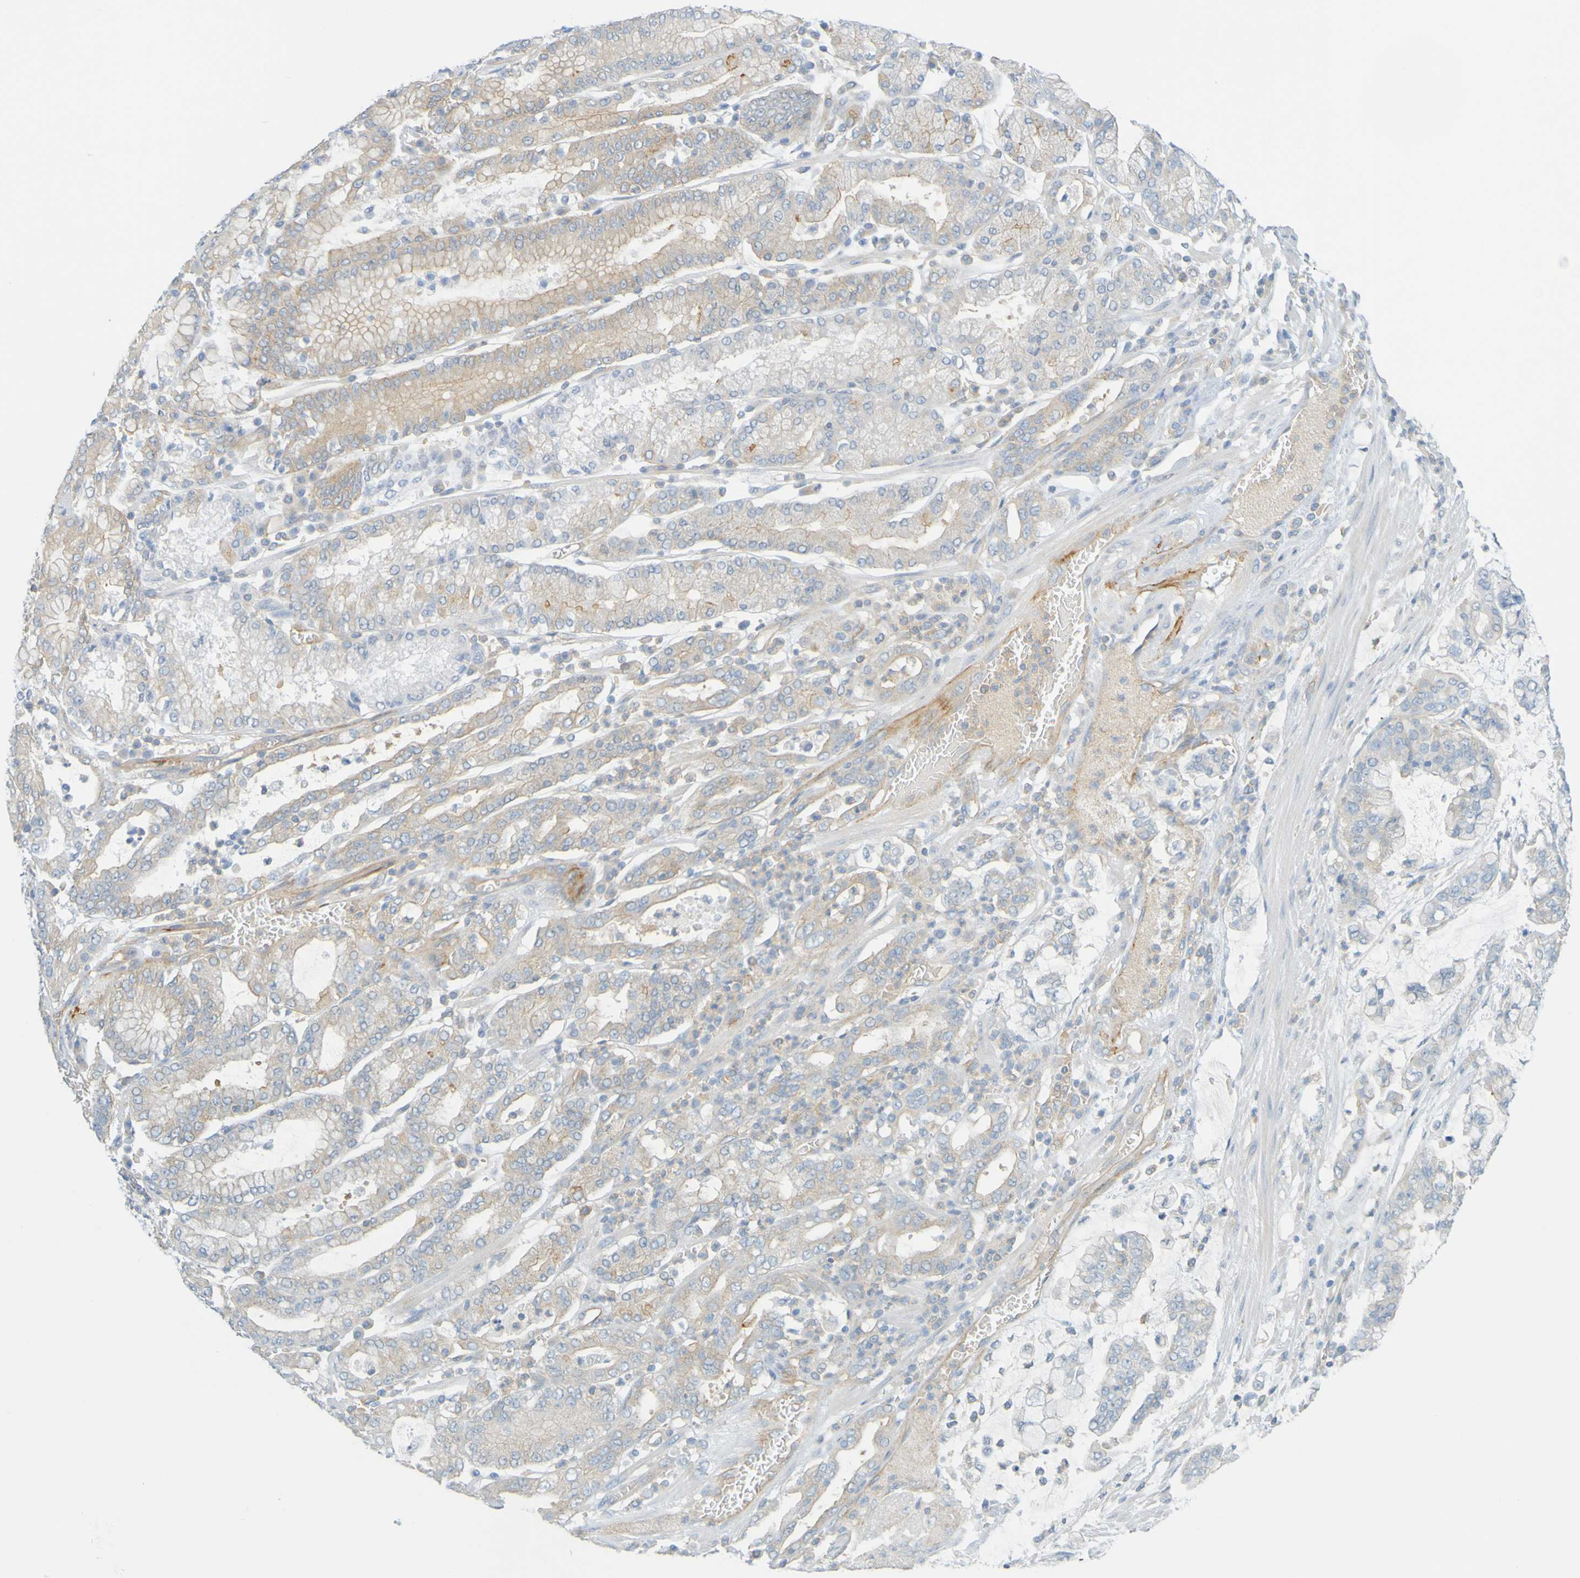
{"staining": {"intensity": "negative", "quantity": "none", "location": "none"}, "tissue": "stomach cancer", "cell_type": "Tumor cells", "image_type": "cancer", "snomed": [{"axis": "morphology", "description": "Normal tissue, NOS"}, {"axis": "morphology", "description": "Adenocarcinoma, NOS"}, {"axis": "topography", "description": "Stomach, upper"}, {"axis": "topography", "description": "Stomach"}], "caption": "Adenocarcinoma (stomach) stained for a protein using IHC exhibits no staining tumor cells.", "gene": "APPL1", "patient": {"sex": "male", "age": 76}}